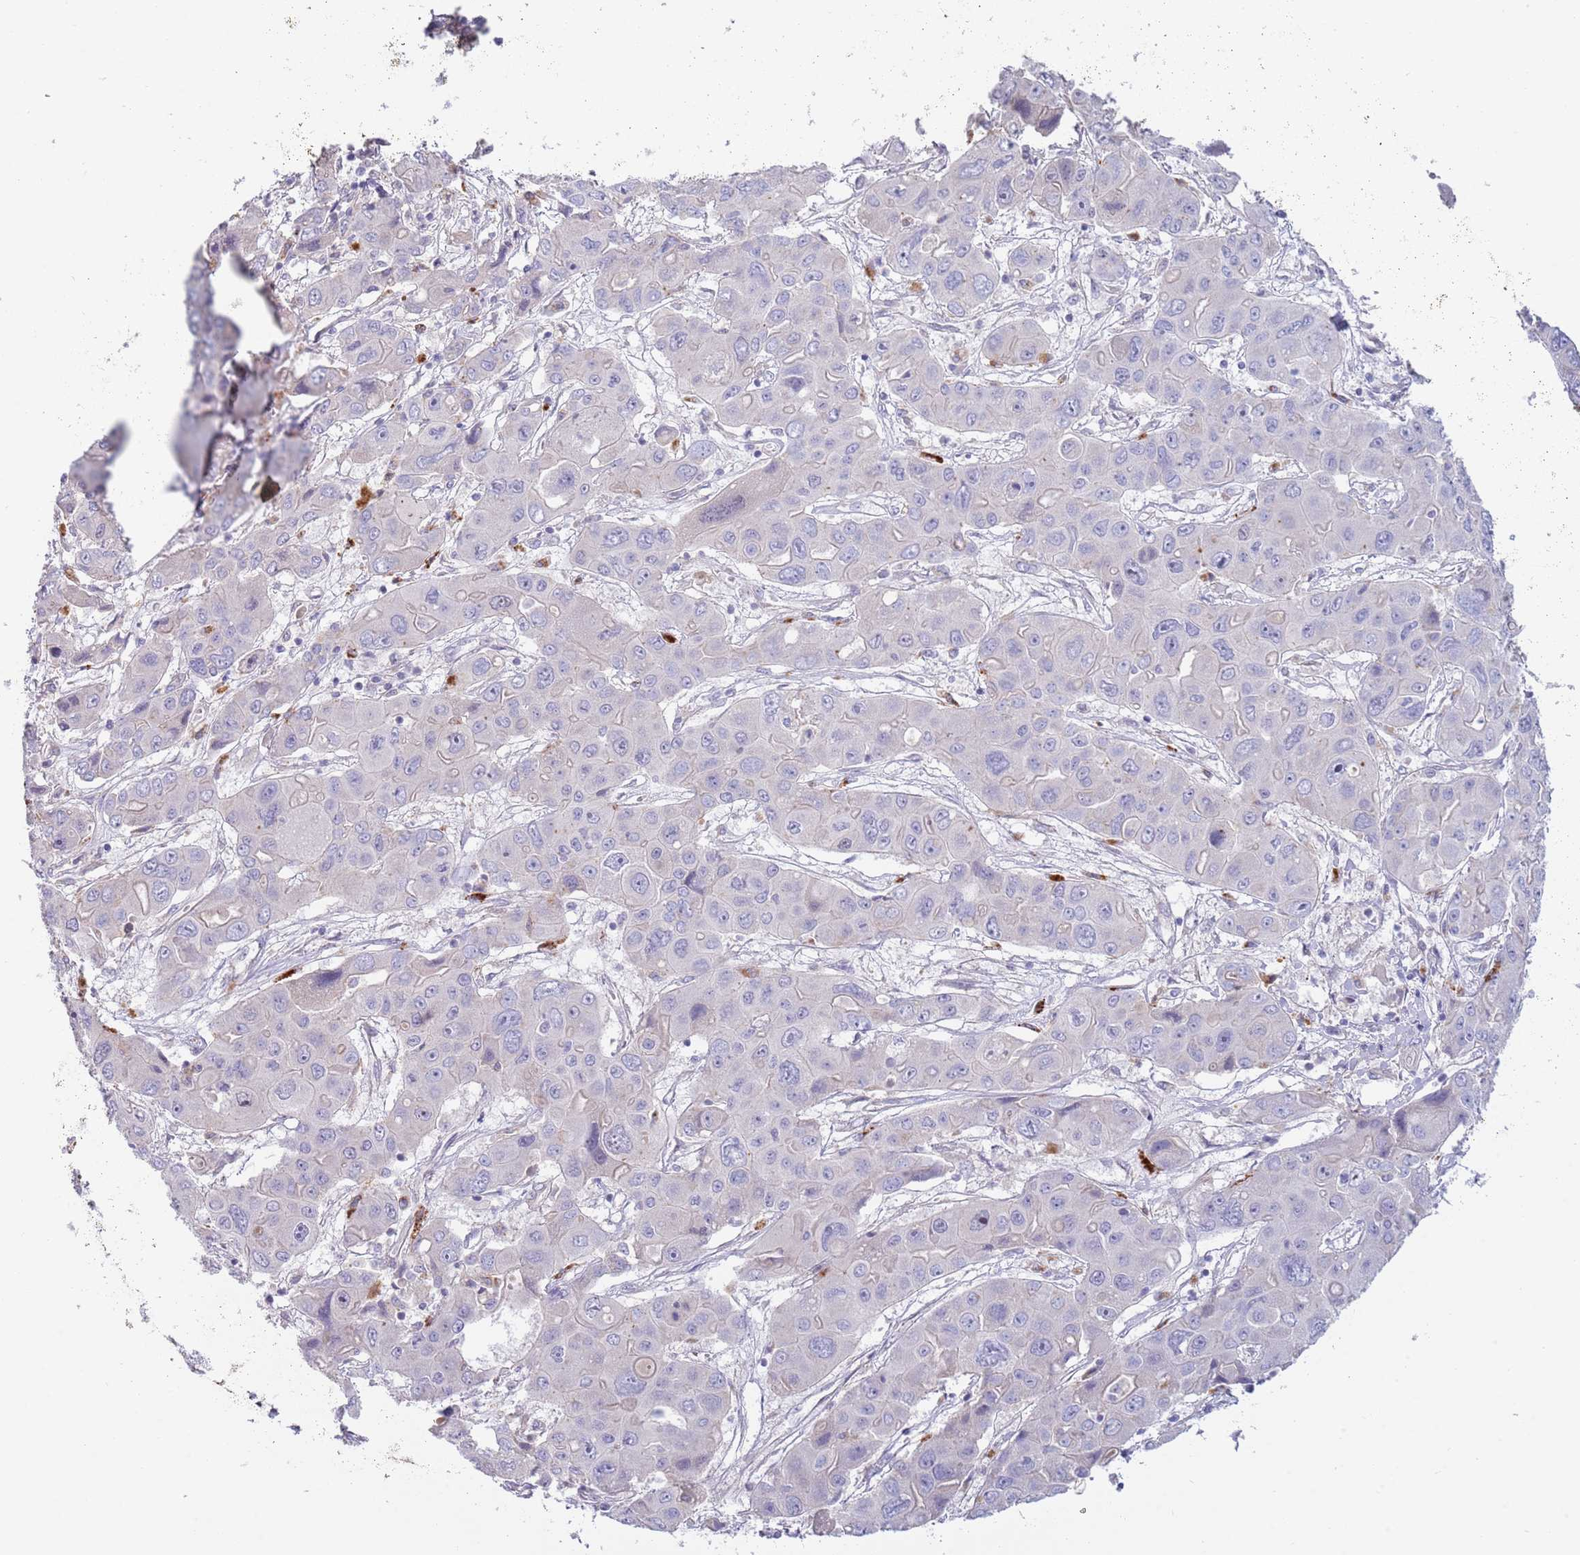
{"staining": {"intensity": "negative", "quantity": "none", "location": "none"}, "tissue": "liver cancer", "cell_type": "Tumor cells", "image_type": "cancer", "snomed": [{"axis": "morphology", "description": "Cholangiocarcinoma"}, {"axis": "topography", "description": "Liver"}], "caption": "A high-resolution histopathology image shows immunohistochemistry (IHC) staining of liver cholangiocarcinoma, which shows no significant staining in tumor cells.", "gene": "PIMREG", "patient": {"sex": "male", "age": 67}}